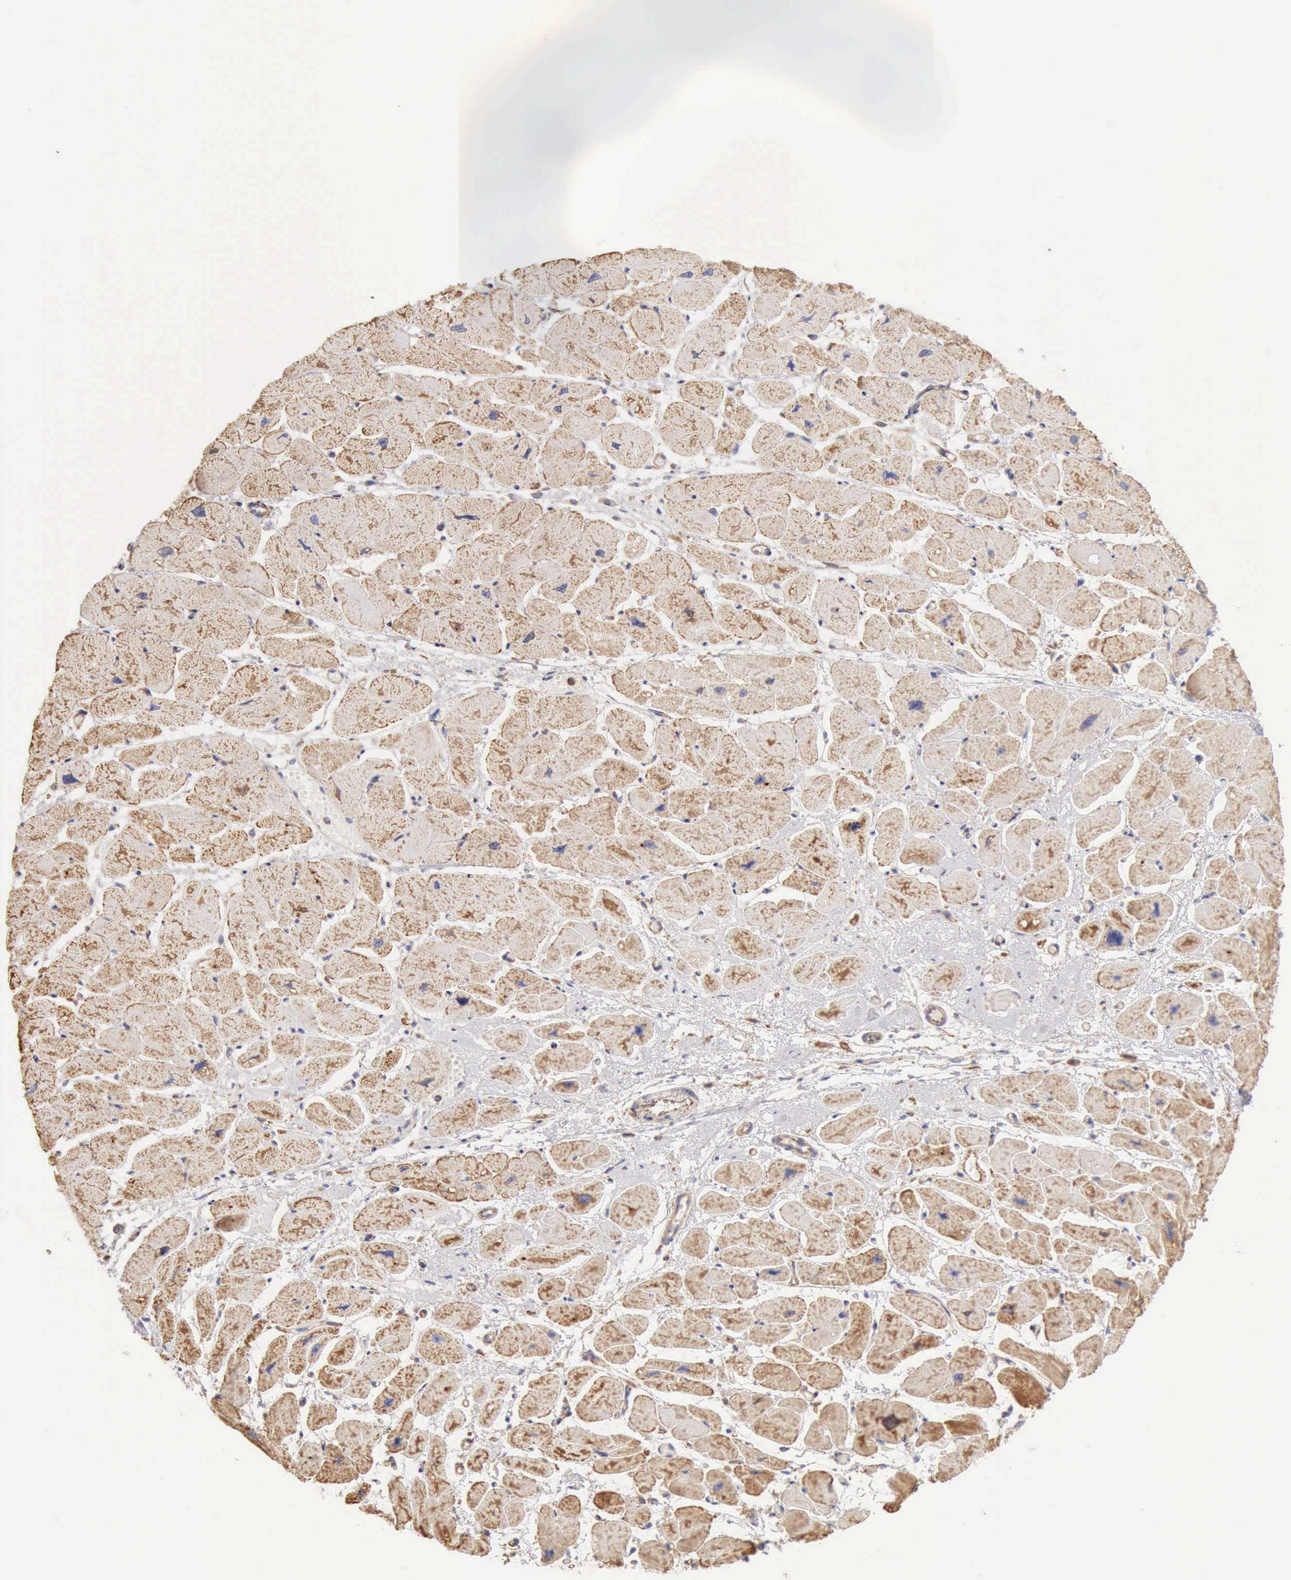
{"staining": {"intensity": "weak", "quantity": "25%-75%", "location": "cytoplasmic/membranous"}, "tissue": "heart muscle", "cell_type": "Cardiomyocytes", "image_type": "normal", "snomed": [{"axis": "morphology", "description": "Normal tissue, NOS"}, {"axis": "topography", "description": "Heart"}], "caption": "Protein expression analysis of benign human heart muscle reveals weak cytoplasmic/membranous staining in about 25%-75% of cardiomyocytes. The staining was performed using DAB to visualize the protein expression in brown, while the nuclei were stained in blue with hematoxylin (Magnification: 20x).", "gene": "ARHGAP4", "patient": {"sex": "female", "age": 54}}